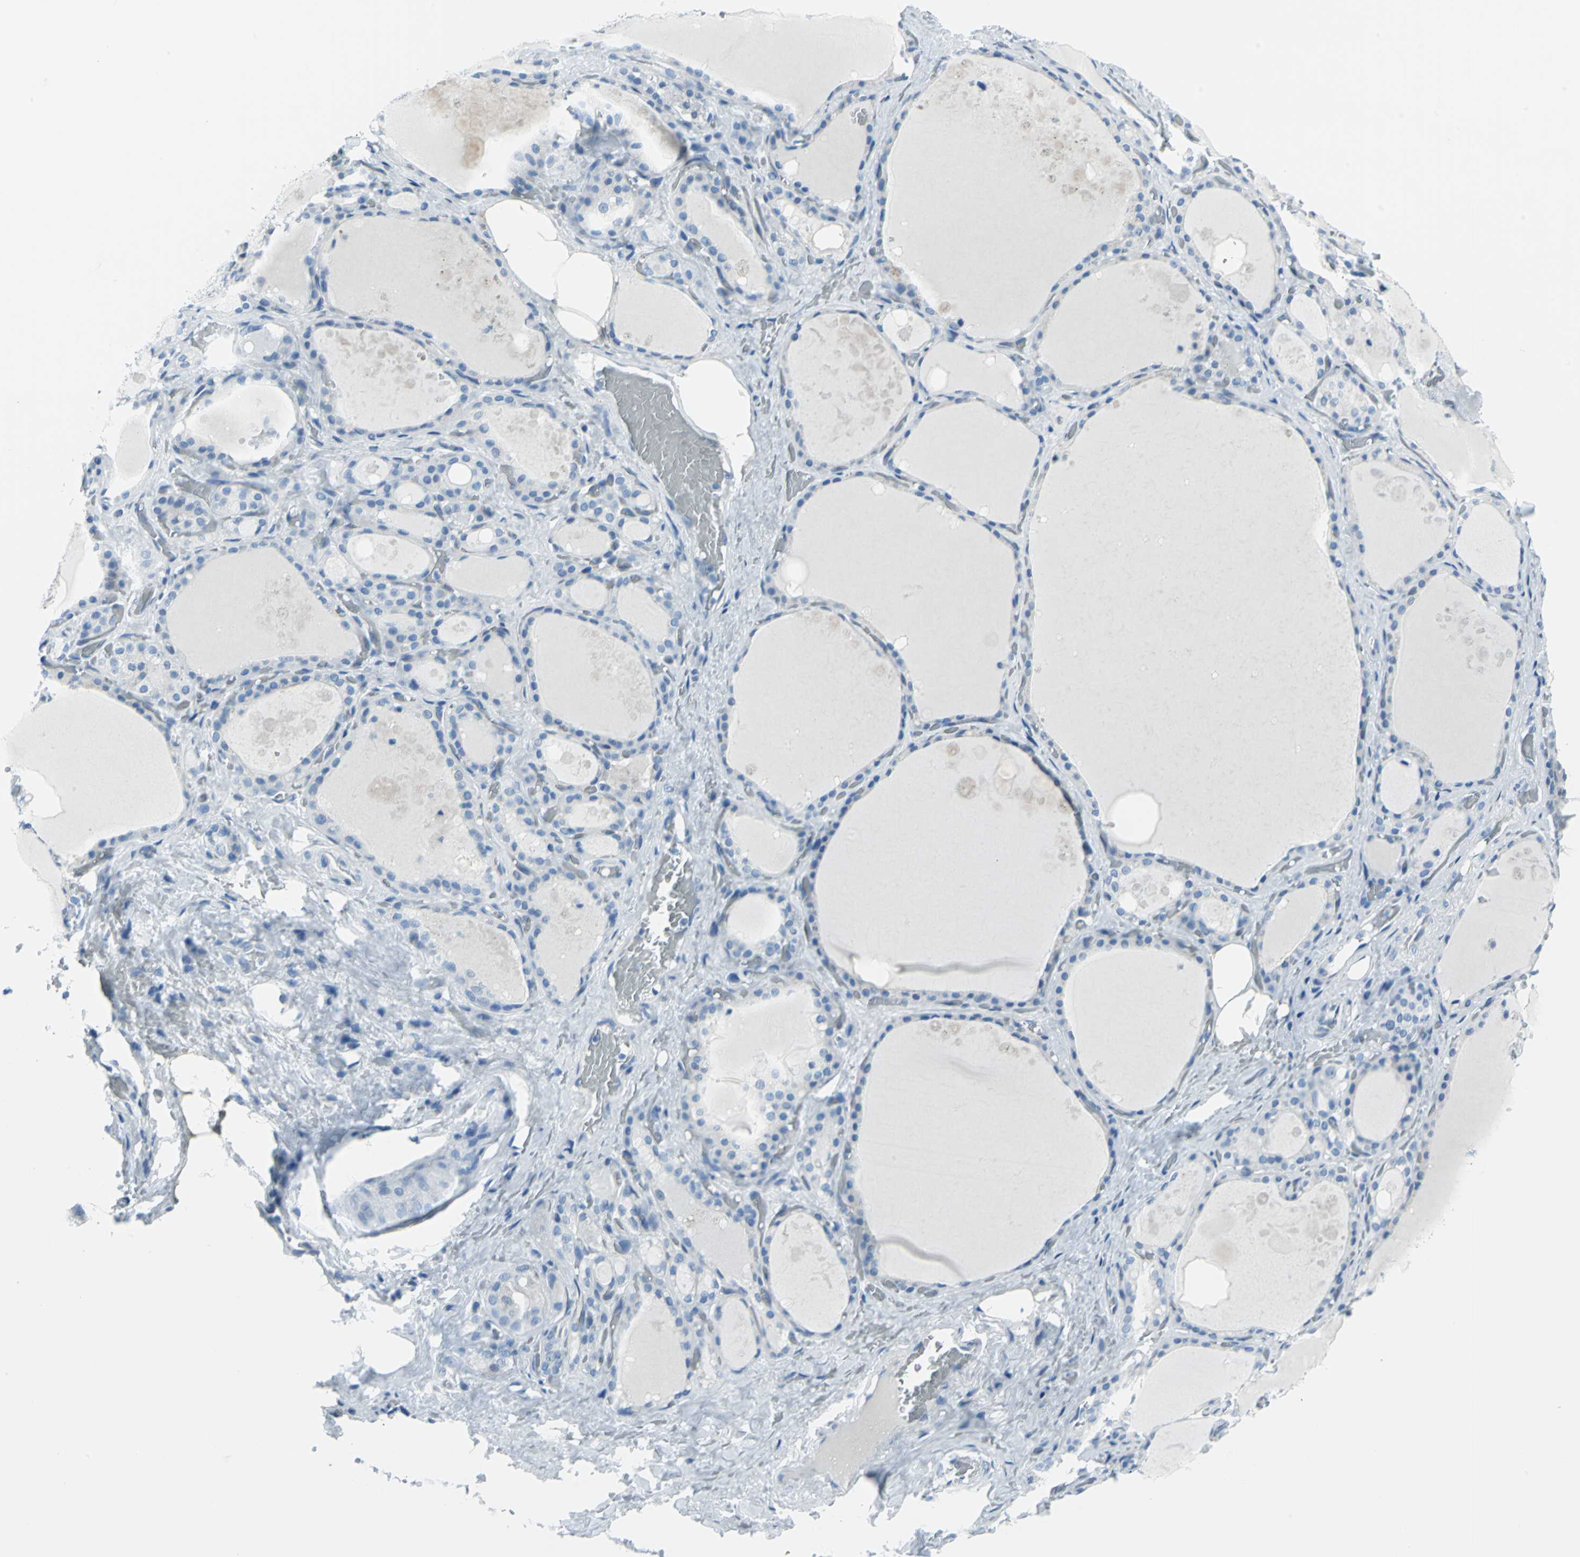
{"staining": {"intensity": "negative", "quantity": "none", "location": "none"}, "tissue": "thyroid gland", "cell_type": "Glandular cells", "image_type": "normal", "snomed": [{"axis": "morphology", "description": "Normal tissue, NOS"}, {"axis": "topography", "description": "Thyroid gland"}], "caption": "An immunohistochemistry image of normal thyroid gland is shown. There is no staining in glandular cells of thyroid gland. The staining is performed using DAB (3,3'-diaminobenzidine) brown chromogen with nuclei counter-stained in using hematoxylin.", "gene": "CYB5A", "patient": {"sex": "male", "age": 61}}